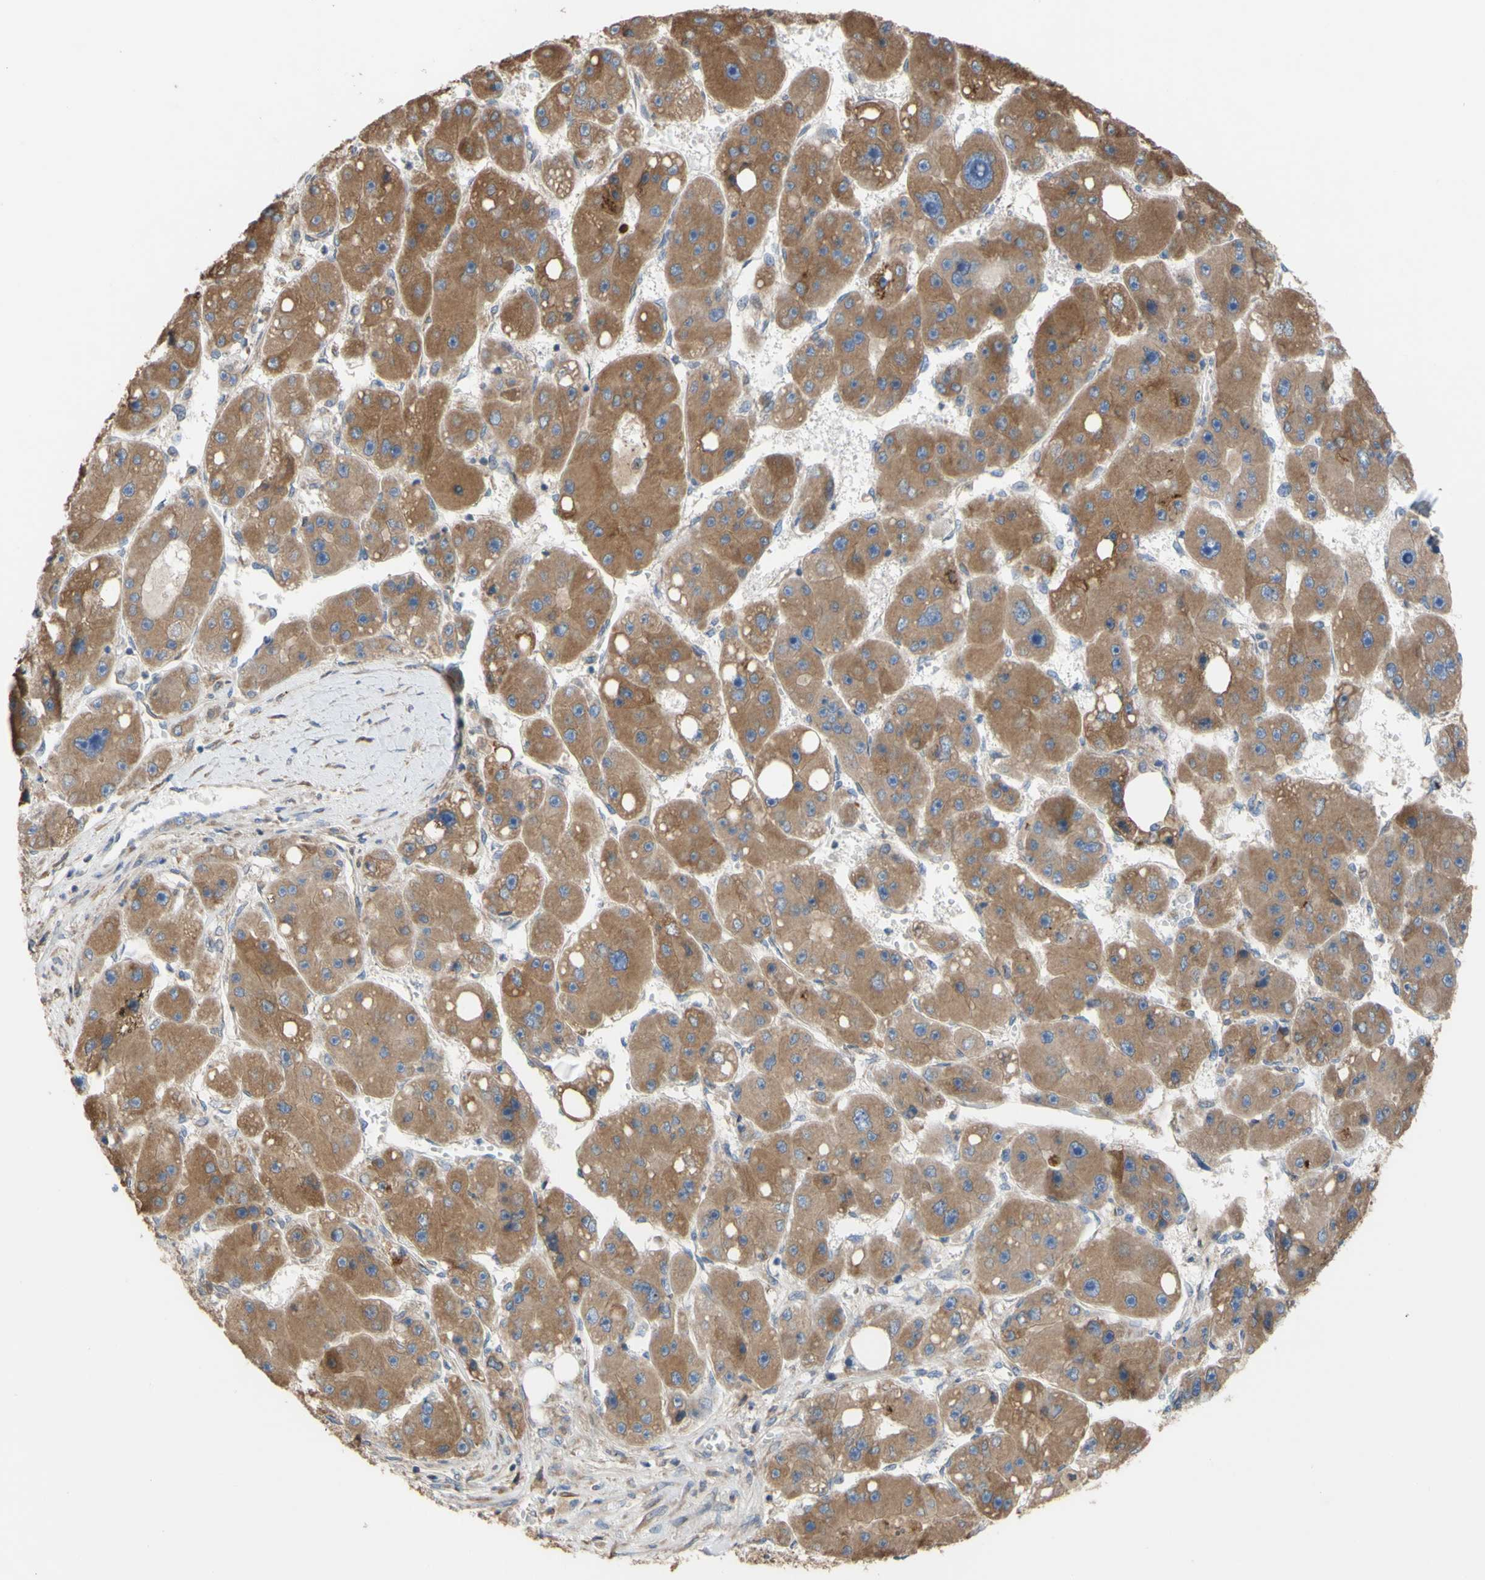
{"staining": {"intensity": "moderate", "quantity": ">75%", "location": "cytoplasmic/membranous"}, "tissue": "liver cancer", "cell_type": "Tumor cells", "image_type": "cancer", "snomed": [{"axis": "morphology", "description": "Carcinoma, Hepatocellular, NOS"}, {"axis": "topography", "description": "Liver"}], "caption": "Liver hepatocellular carcinoma stained with DAB (3,3'-diaminobenzidine) IHC reveals medium levels of moderate cytoplasmic/membranous staining in about >75% of tumor cells.", "gene": "NECTIN3", "patient": {"sex": "female", "age": 61}}